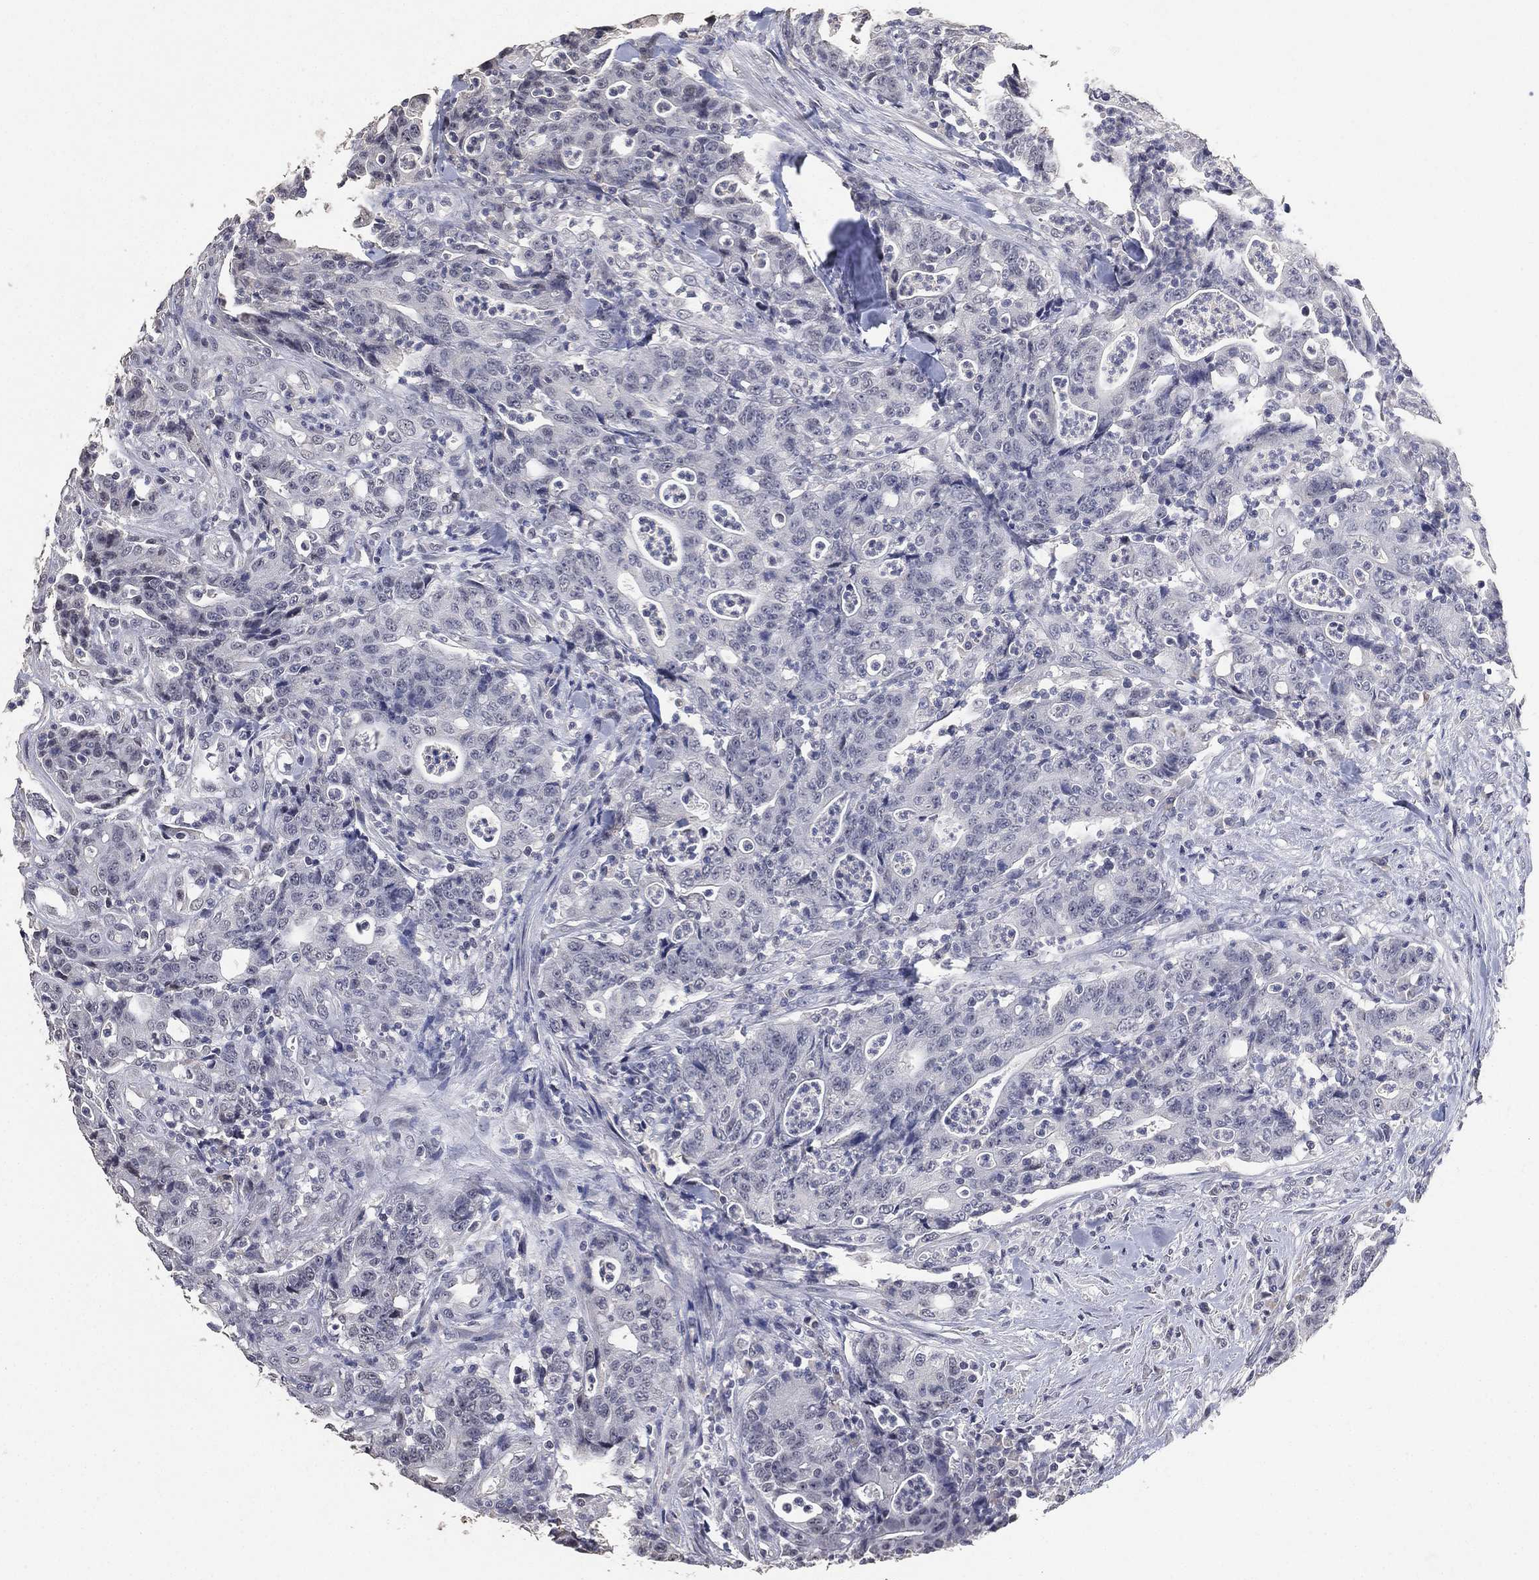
{"staining": {"intensity": "negative", "quantity": "none", "location": "none"}, "tissue": "colorectal cancer", "cell_type": "Tumor cells", "image_type": "cancer", "snomed": [{"axis": "morphology", "description": "Adenocarcinoma, NOS"}, {"axis": "topography", "description": "Colon"}], "caption": "Immunohistochemistry of human colorectal cancer demonstrates no expression in tumor cells.", "gene": "DSG1", "patient": {"sex": "male", "age": 70}}